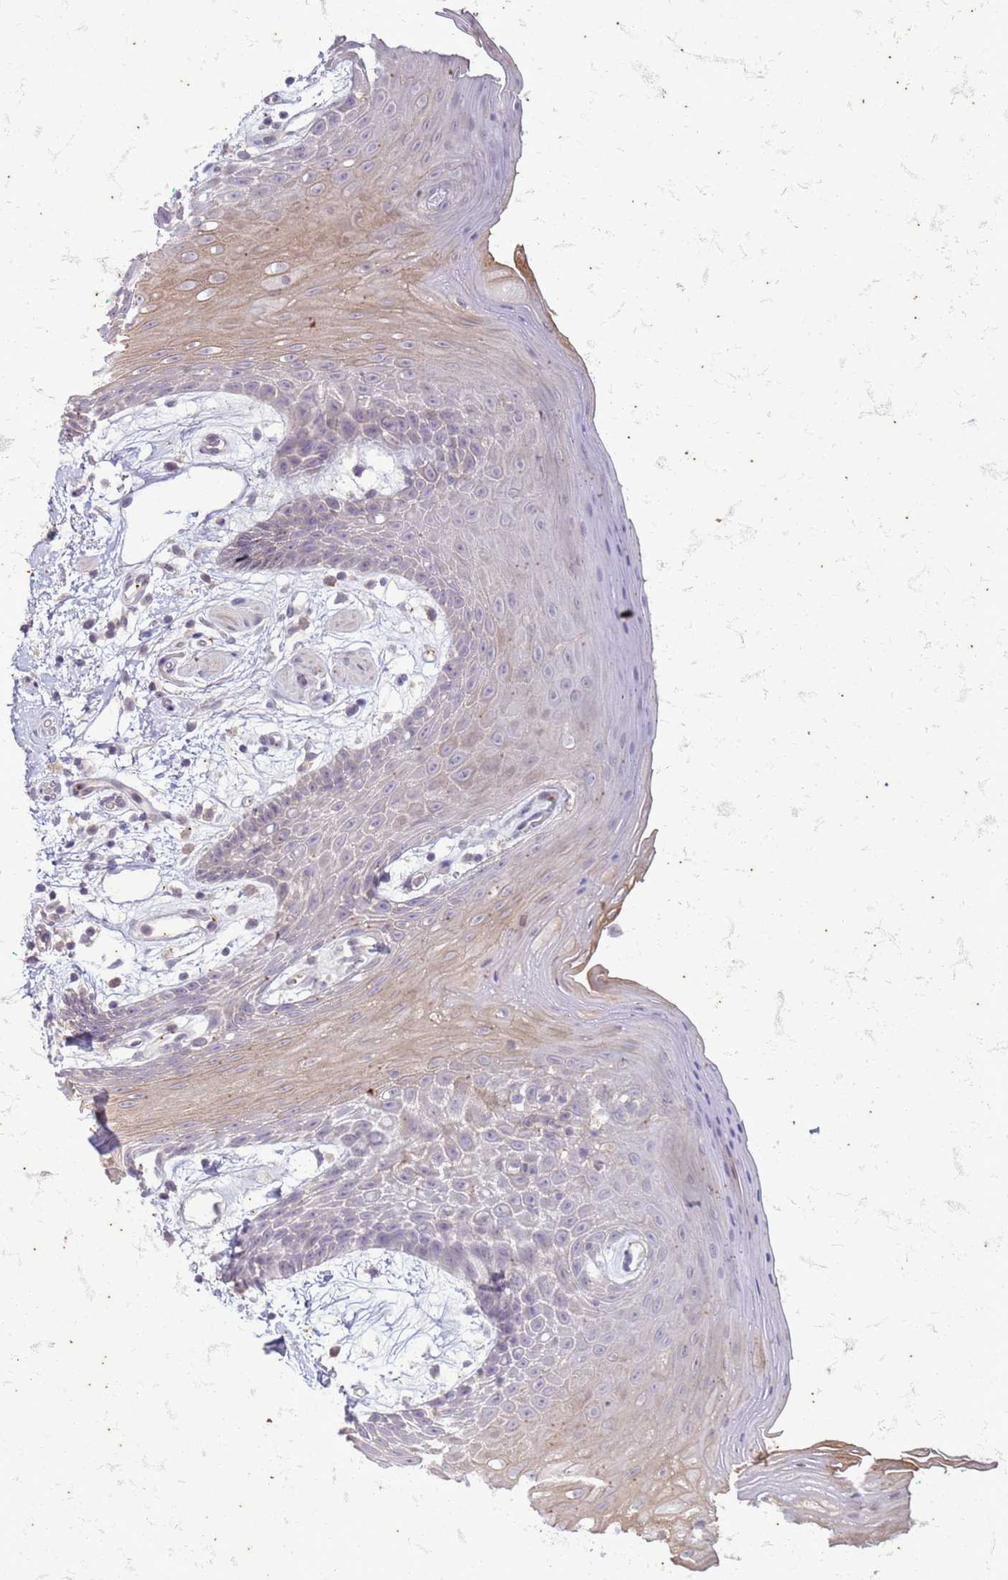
{"staining": {"intensity": "moderate", "quantity": "25%-75%", "location": "cytoplasmic/membranous"}, "tissue": "oral mucosa", "cell_type": "Squamous epithelial cells", "image_type": "normal", "snomed": [{"axis": "morphology", "description": "Normal tissue, NOS"}, {"axis": "topography", "description": "Oral tissue"}, {"axis": "topography", "description": "Tounge, NOS"}], "caption": "Squamous epithelial cells show medium levels of moderate cytoplasmic/membranous expression in approximately 25%-75% of cells in normal human oral mucosa.", "gene": "SLC15A3", "patient": {"sex": "female", "age": 59}}